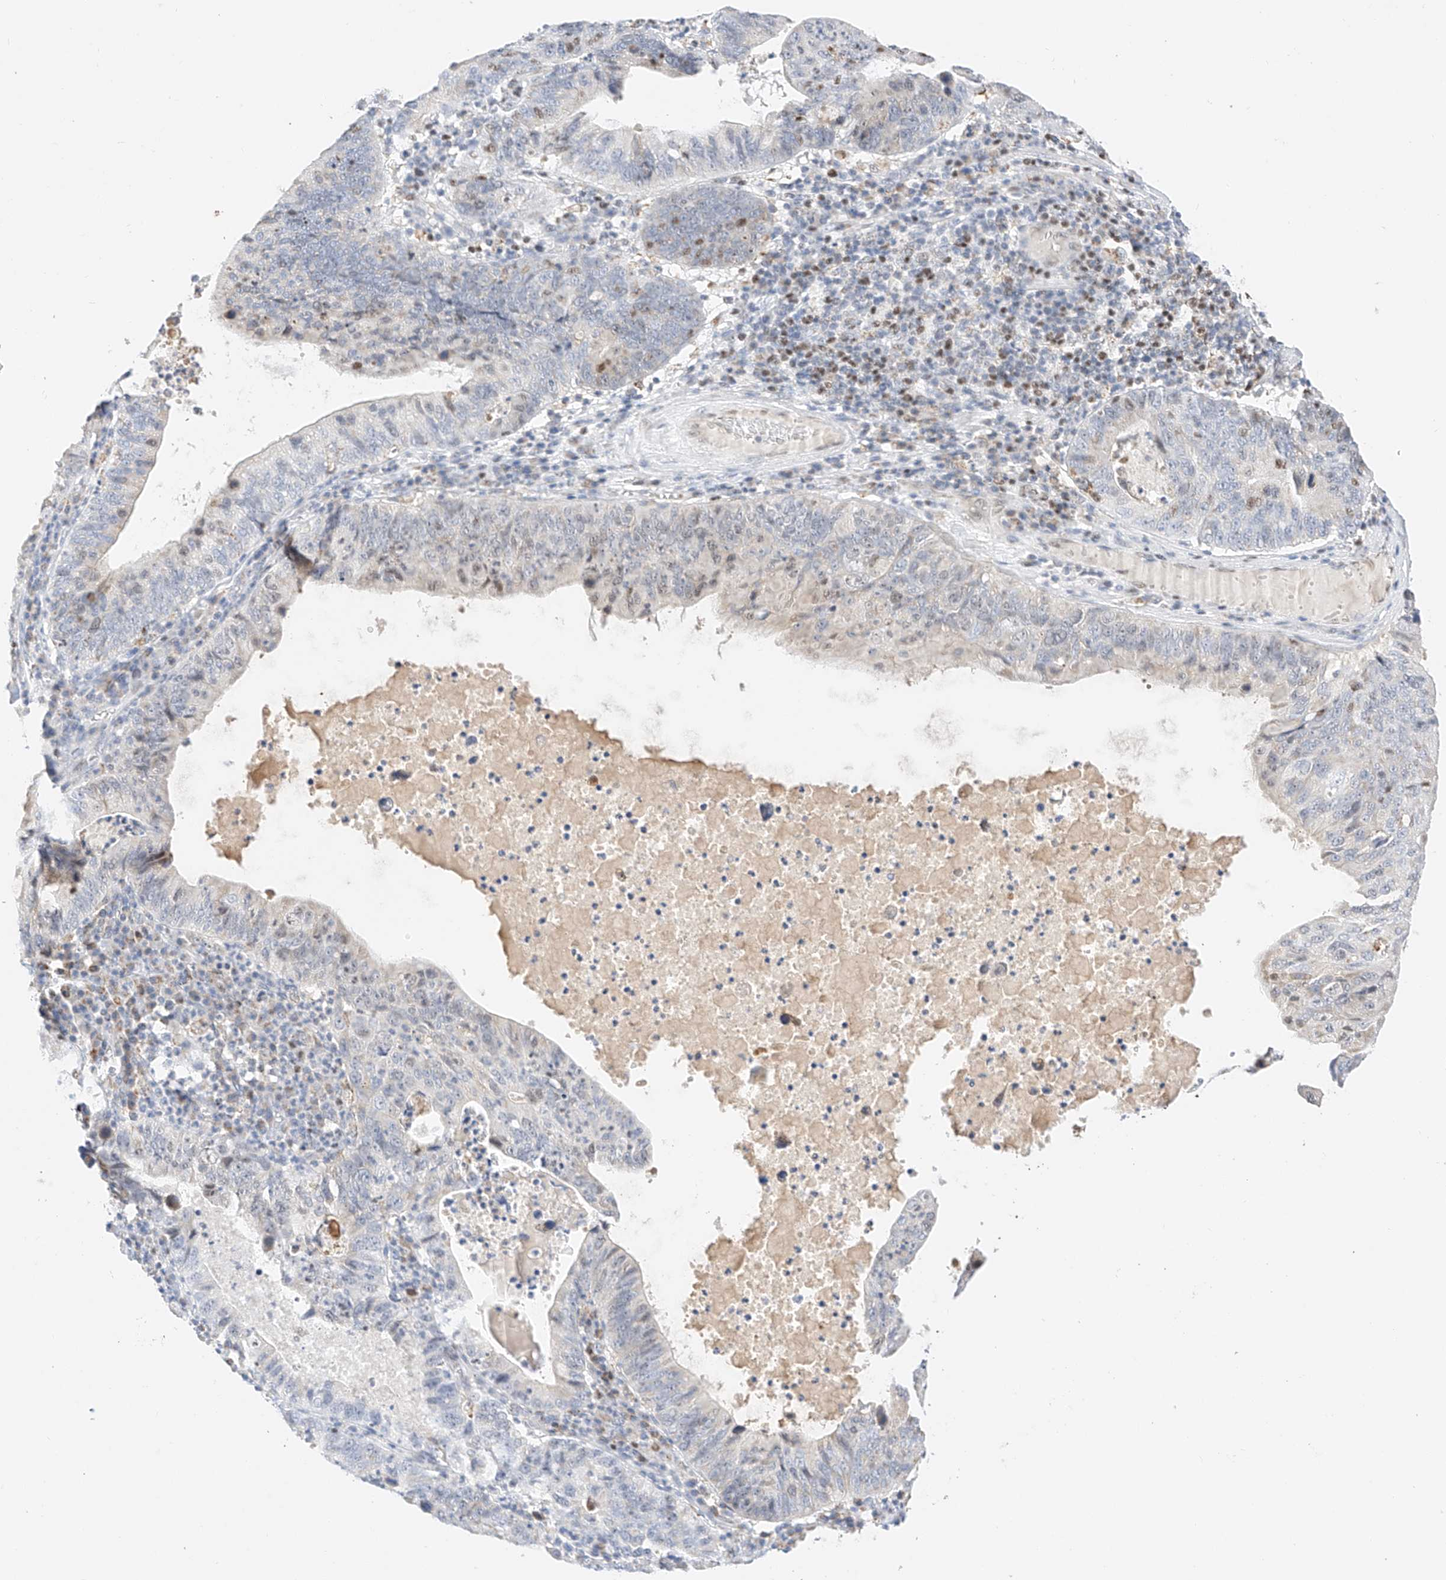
{"staining": {"intensity": "weak", "quantity": "<25%", "location": "nuclear"}, "tissue": "stomach cancer", "cell_type": "Tumor cells", "image_type": "cancer", "snomed": [{"axis": "morphology", "description": "Adenocarcinoma, NOS"}, {"axis": "topography", "description": "Stomach"}], "caption": "Tumor cells are negative for protein expression in human stomach cancer.", "gene": "NRF1", "patient": {"sex": "male", "age": 59}}